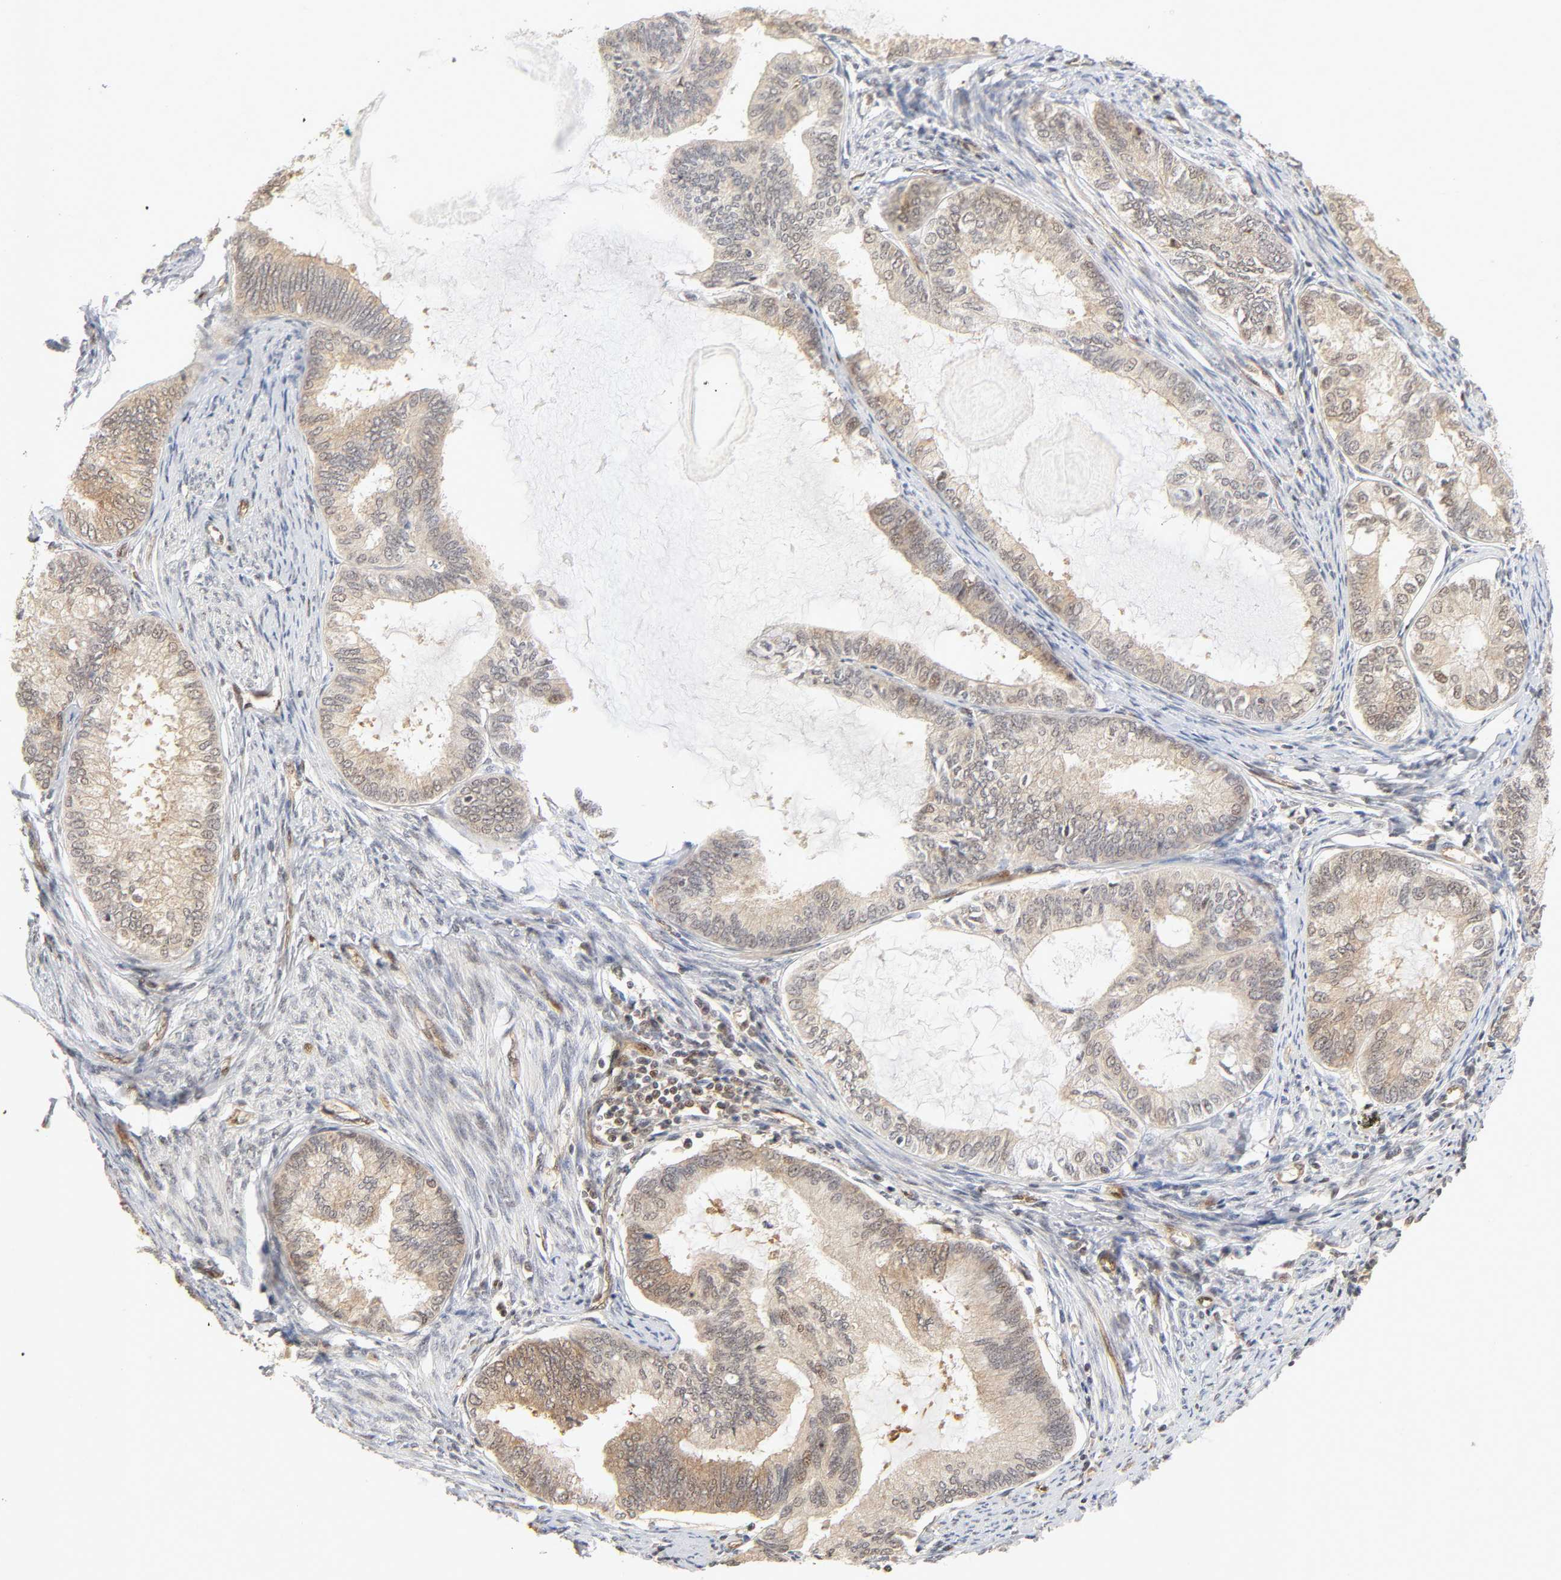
{"staining": {"intensity": "weak", "quantity": ">75%", "location": "cytoplasmic/membranous,nuclear"}, "tissue": "endometrial cancer", "cell_type": "Tumor cells", "image_type": "cancer", "snomed": [{"axis": "morphology", "description": "Adenocarcinoma, NOS"}, {"axis": "topography", "description": "Endometrium"}], "caption": "Endometrial cancer tissue displays weak cytoplasmic/membranous and nuclear positivity in approximately >75% of tumor cells", "gene": "CDC37", "patient": {"sex": "female", "age": 86}}